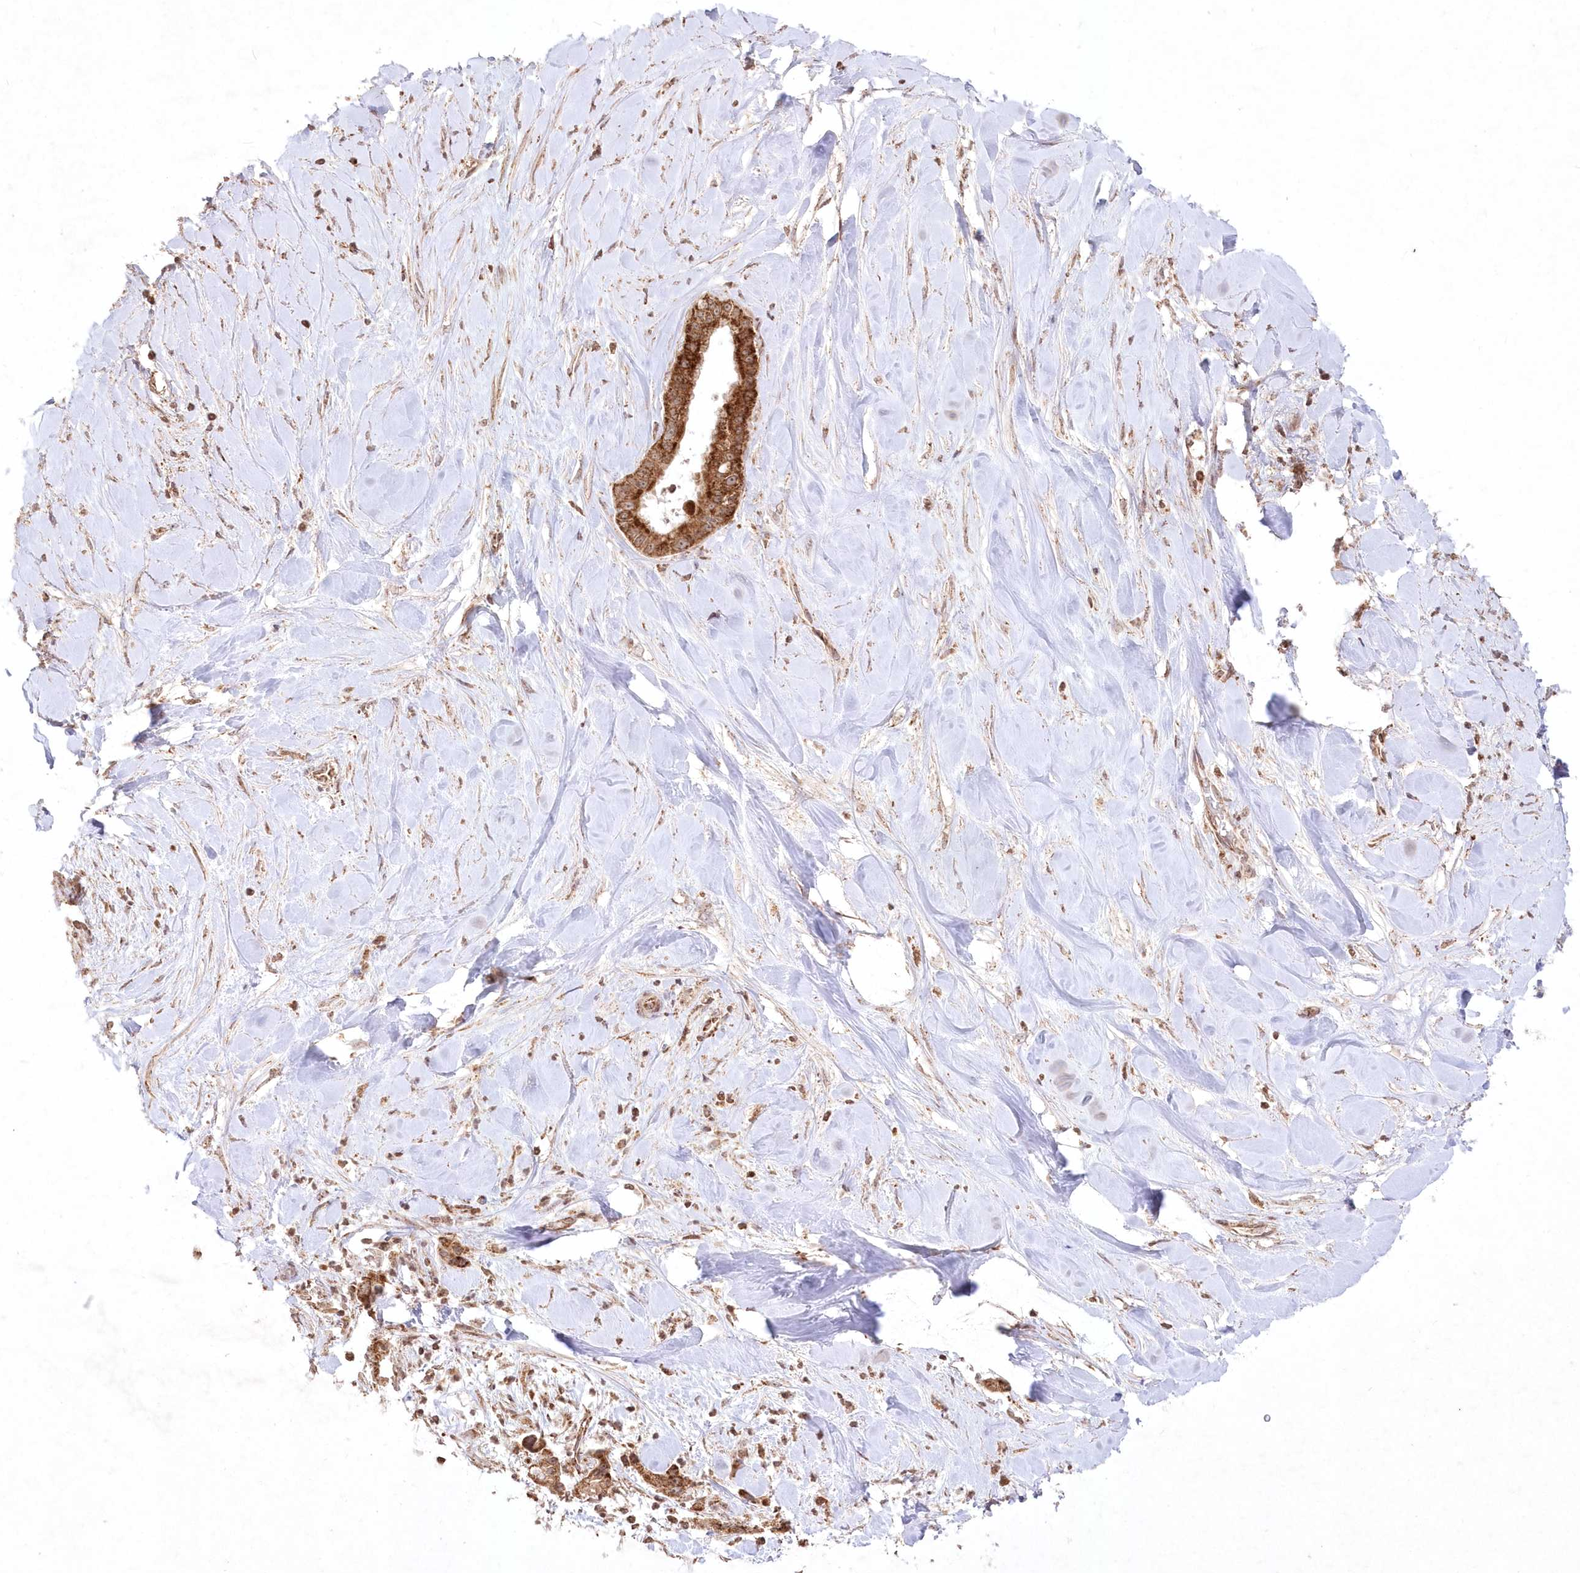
{"staining": {"intensity": "strong", "quantity": ">75%", "location": "cytoplasmic/membranous"}, "tissue": "liver cancer", "cell_type": "Tumor cells", "image_type": "cancer", "snomed": [{"axis": "morphology", "description": "Cholangiocarcinoma"}, {"axis": "topography", "description": "Liver"}], "caption": "Immunohistochemical staining of human liver cancer (cholangiocarcinoma) reveals high levels of strong cytoplasmic/membranous expression in about >75% of tumor cells.", "gene": "LRPPRC", "patient": {"sex": "female", "age": 54}}